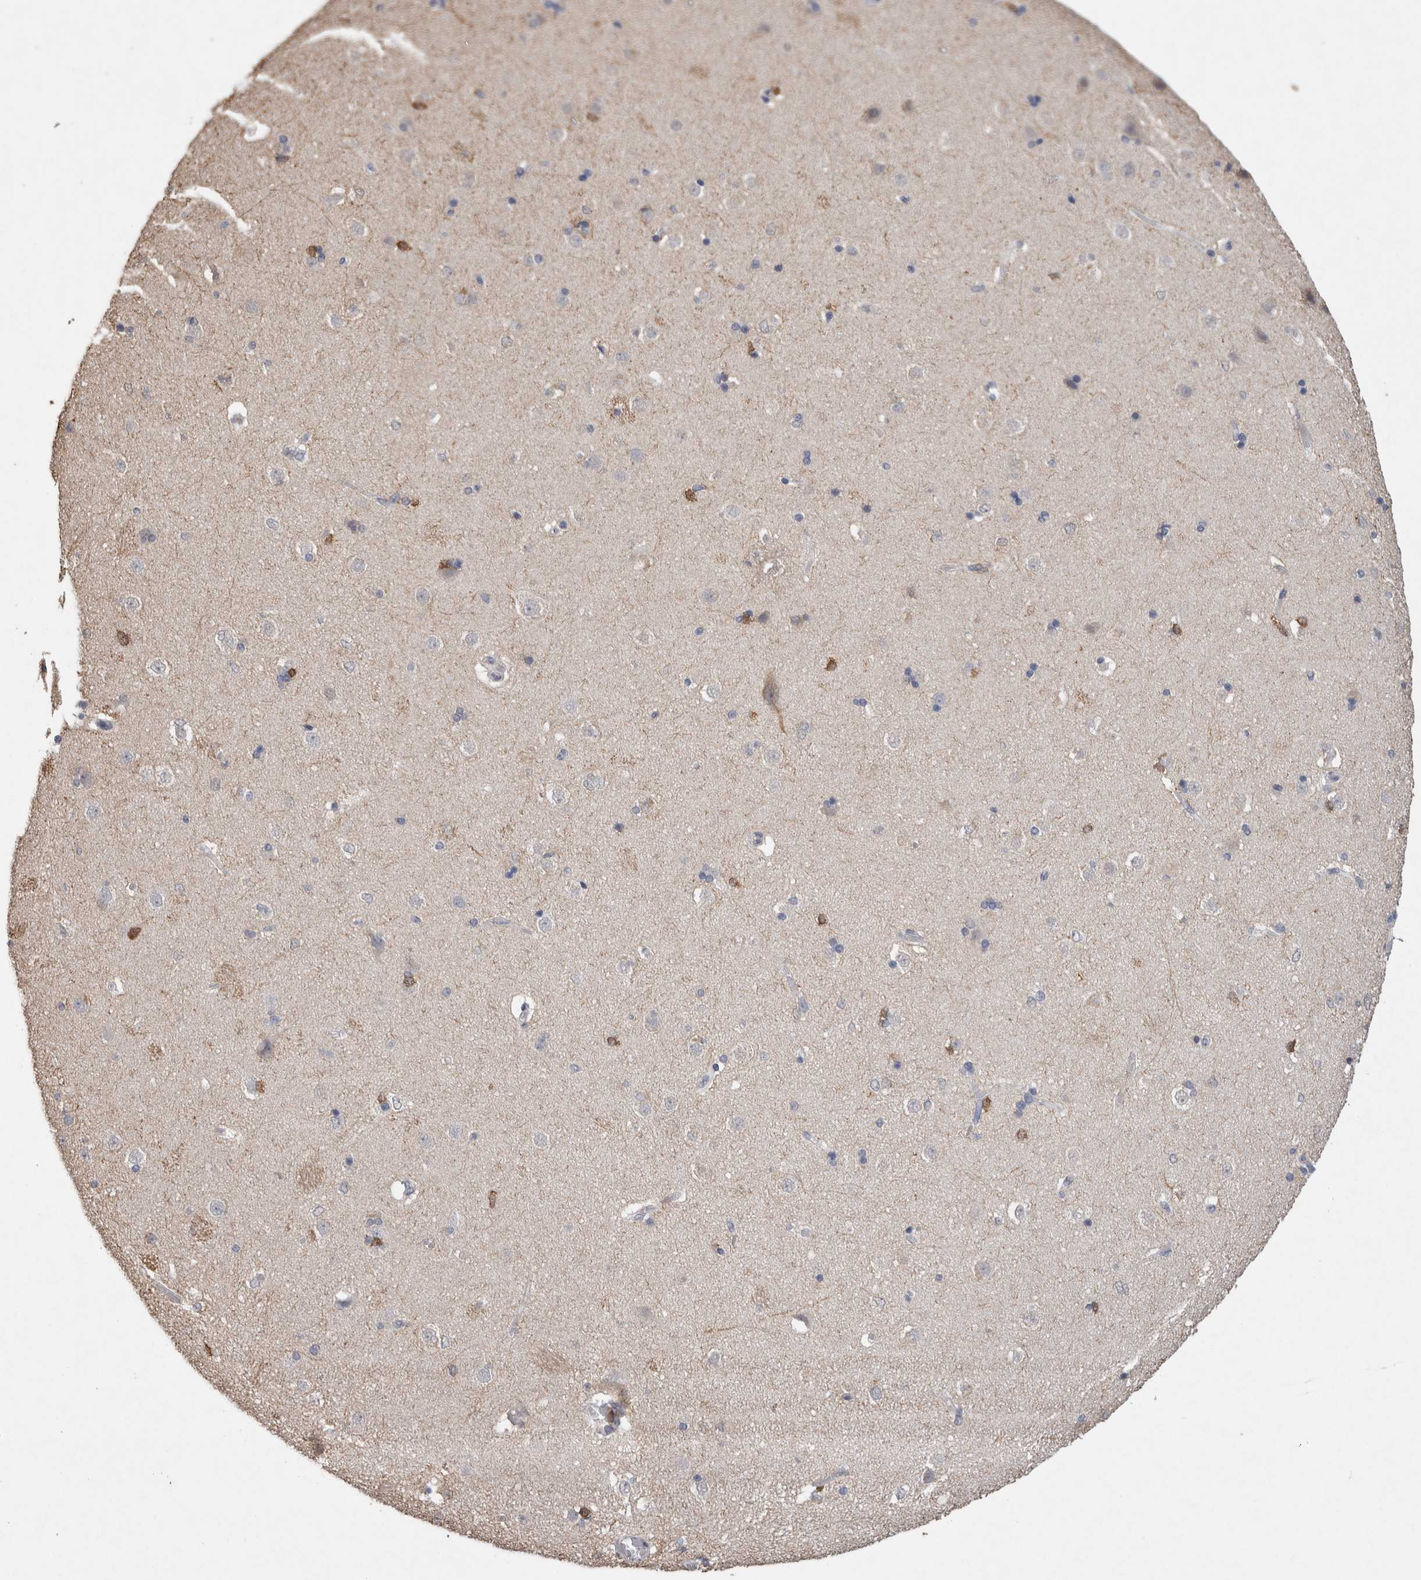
{"staining": {"intensity": "moderate", "quantity": "<25%", "location": "cytoplasmic/membranous"}, "tissue": "caudate", "cell_type": "Glial cells", "image_type": "normal", "snomed": [{"axis": "morphology", "description": "Normal tissue, NOS"}, {"axis": "topography", "description": "Lateral ventricle wall"}], "caption": "Immunohistochemical staining of unremarkable caudate demonstrates <25% levels of moderate cytoplasmic/membranous protein positivity in approximately <25% of glial cells.", "gene": "FABP7", "patient": {"sex": "female", "age": 19}}